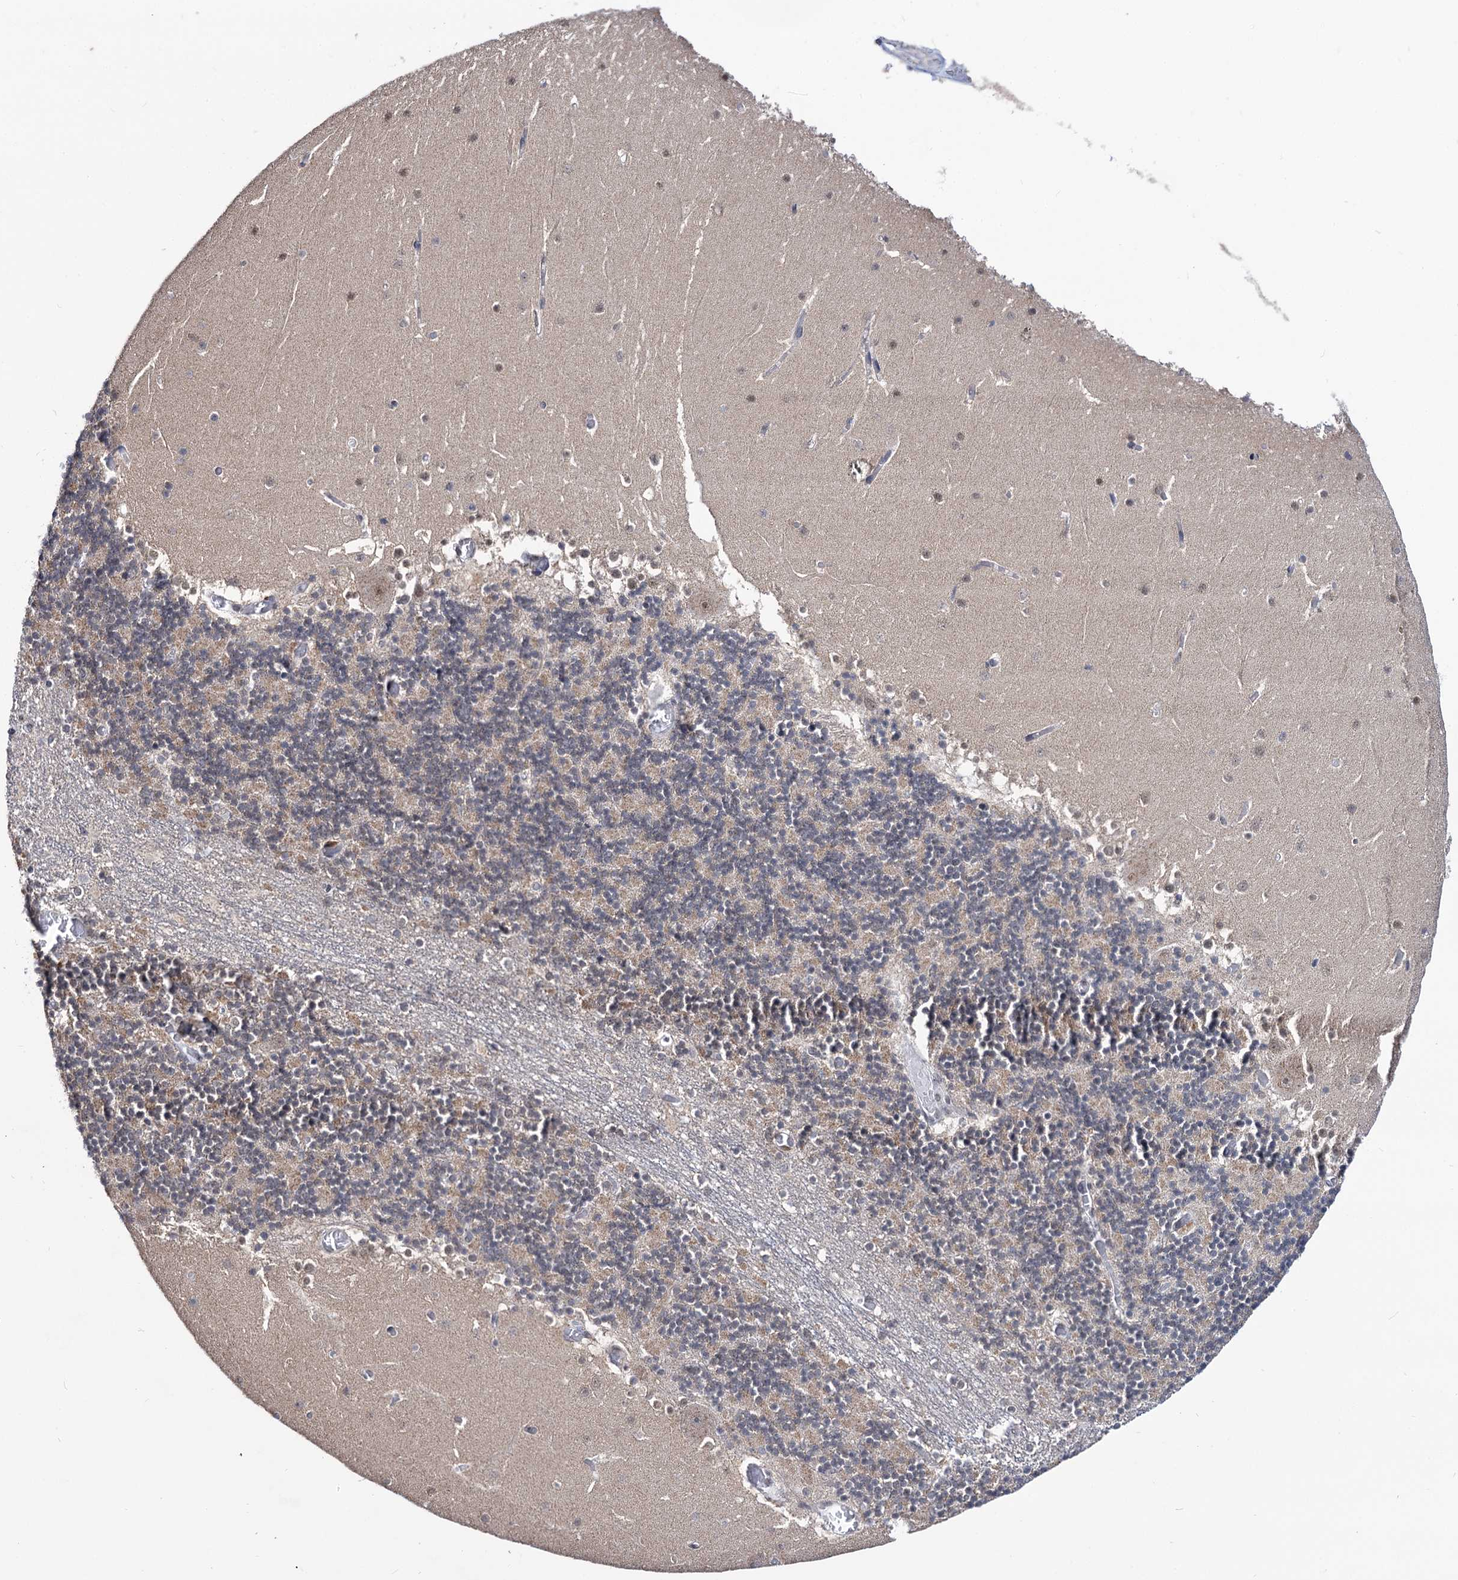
{"staining": {"intensity": "weak", "quantity": "25%-75%", "location": "cytoplasmic/membranous"}, "tissue": "cerebellum", "cell_type": "Cells in granular layer", "image_type": "normal", "snomed": [{"axis": "morphology", "description": "Normal tissue, NOS"}, {"axis": "topography", "description": "Cerebellum"}], "caption": "This micrograph shows immunohistochemistry staining of benign cerebellum, with low weak cytoplasmic/membranous expression in approximately 25%-75% of cells in granular layer.", "gene": "SMCHD1", "patient": {"sex": "female", "age": 28}}